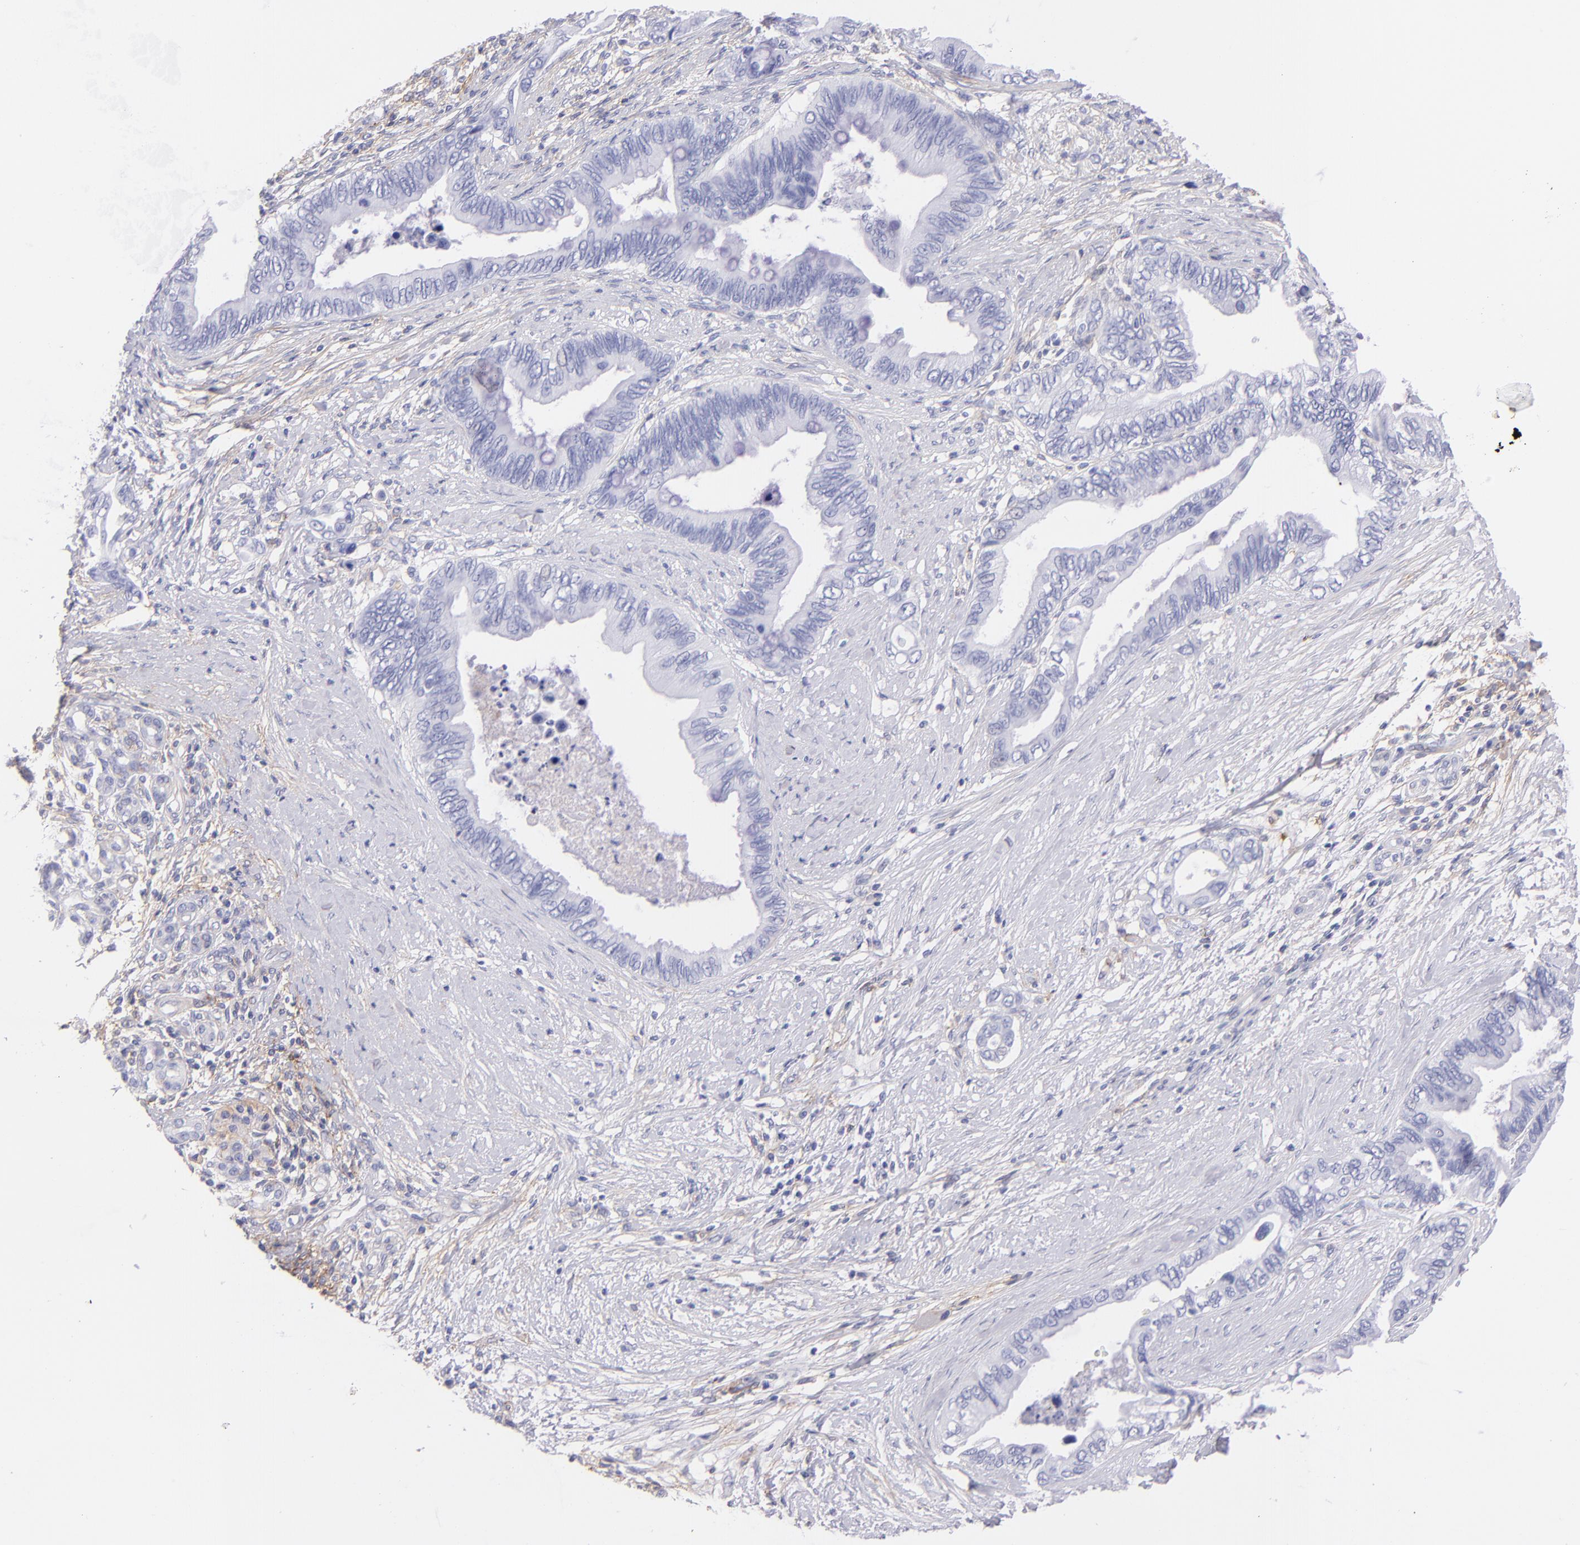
{"staining": {"intensity": "negative", "quantity": "none", "location": "none"}, "tissue": "pancreatic cancer", "cell_type": "Tumor cells", "image_type": "cancer", "snomed": [{"axis": "morphology", "description": "Adenocarcinoma, NOS"}, {"axis": "topography", "description": "Pancreas"}], "caption": "Immunohistochemical staining of human adenocarcinoma (pancreatic) reveals no significant positivity in tumor cells.", "gene": "CD81", "patient": {"sex": "female", "age": 66}}